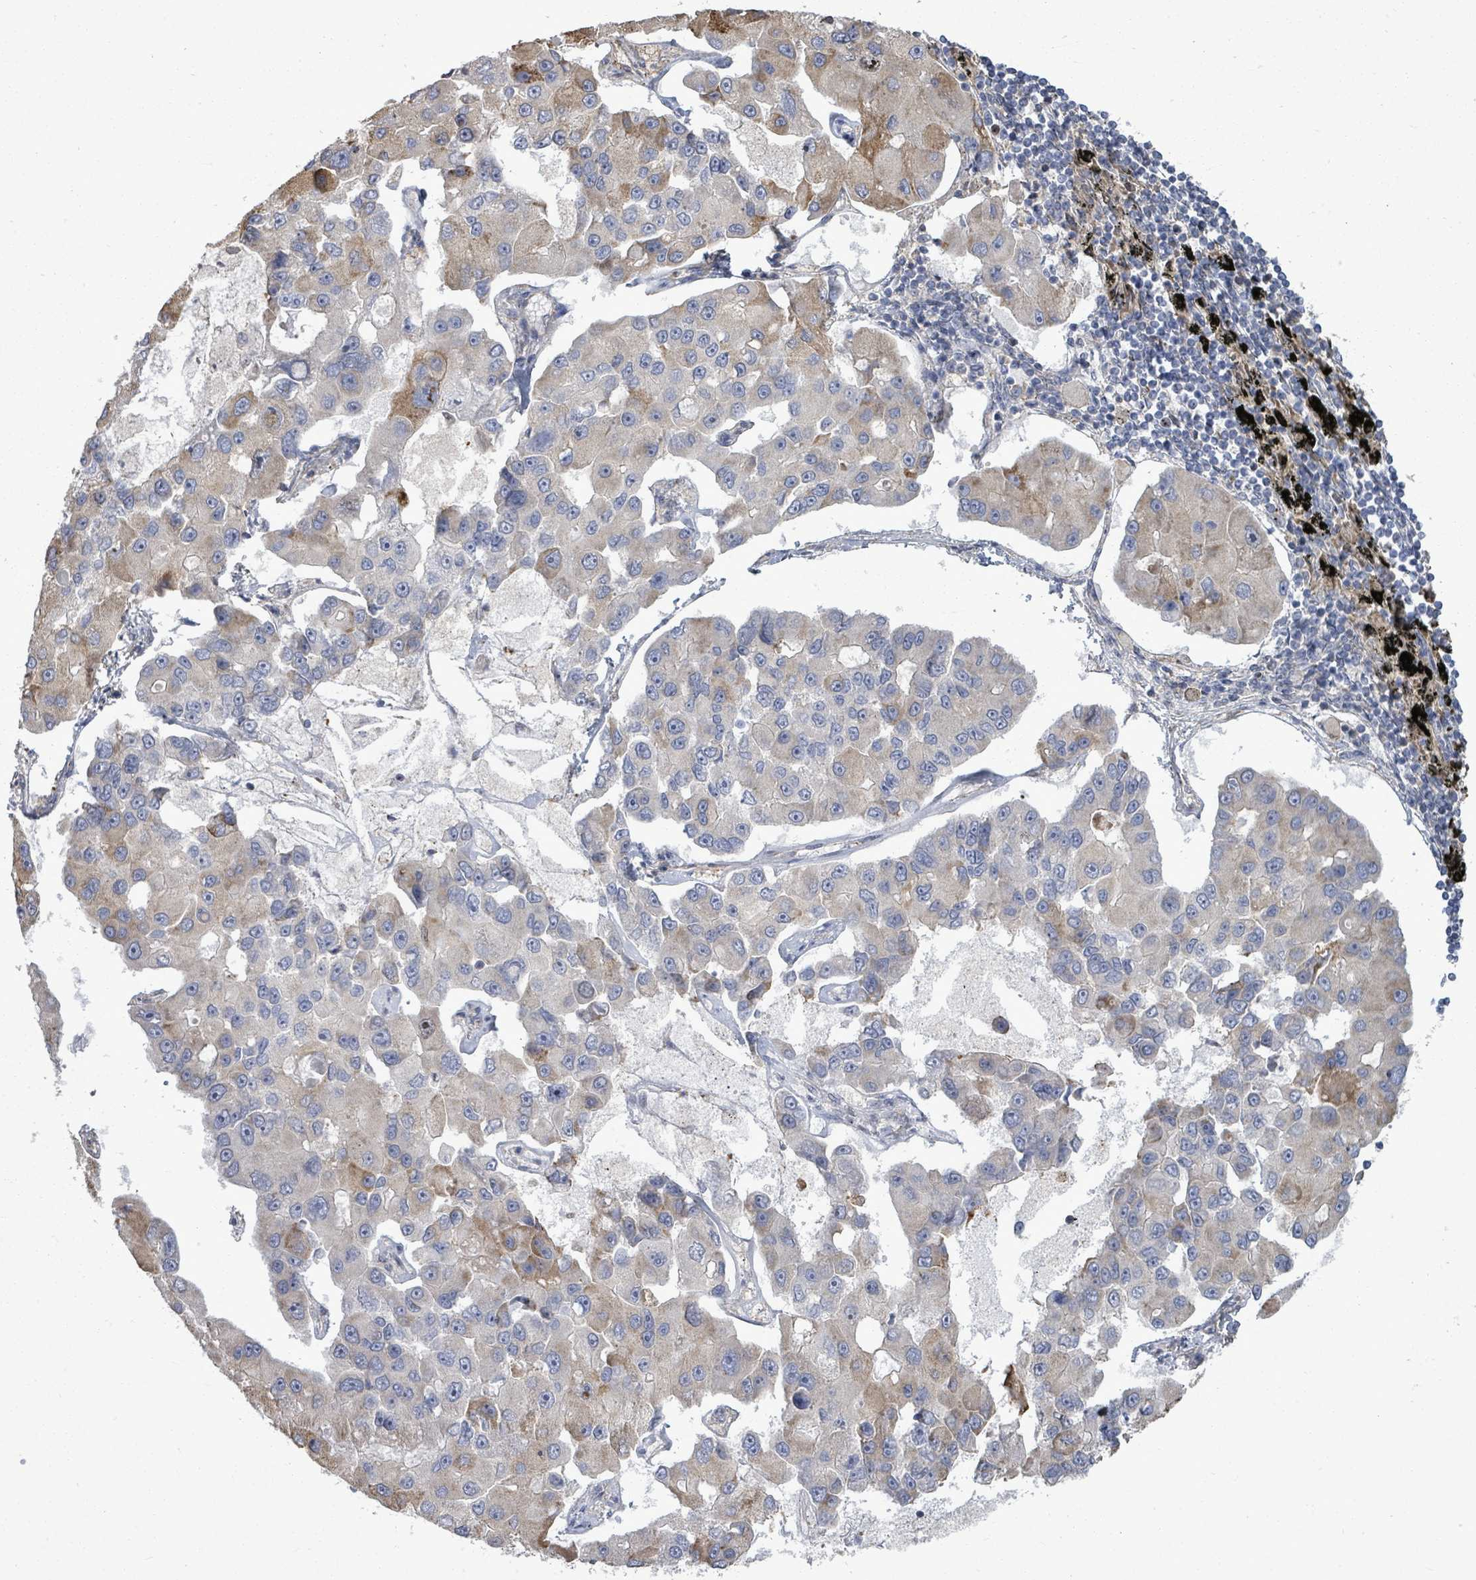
{"staining": {"intensity": "moderate", "quantity": "<25%", "location": "cytoplasmic/membranous"}, "tissue": "lung cancer", "cell_type": "Tumor cells", "image_type": "cancer", "snomed": [{"axis": "morphology", "description": "Adenocarcinoma, NOS"}, {"axis": "topography", "description": "Lung"}], "caption": "Adenocarcinoma (lung) stained with IHC demonstrates moderate cytoplasmic/membranous positivity in approximately <25% of tumor cells.", "gene": "PAPSS1", "patient": {"sex": "female", "age": 54}}